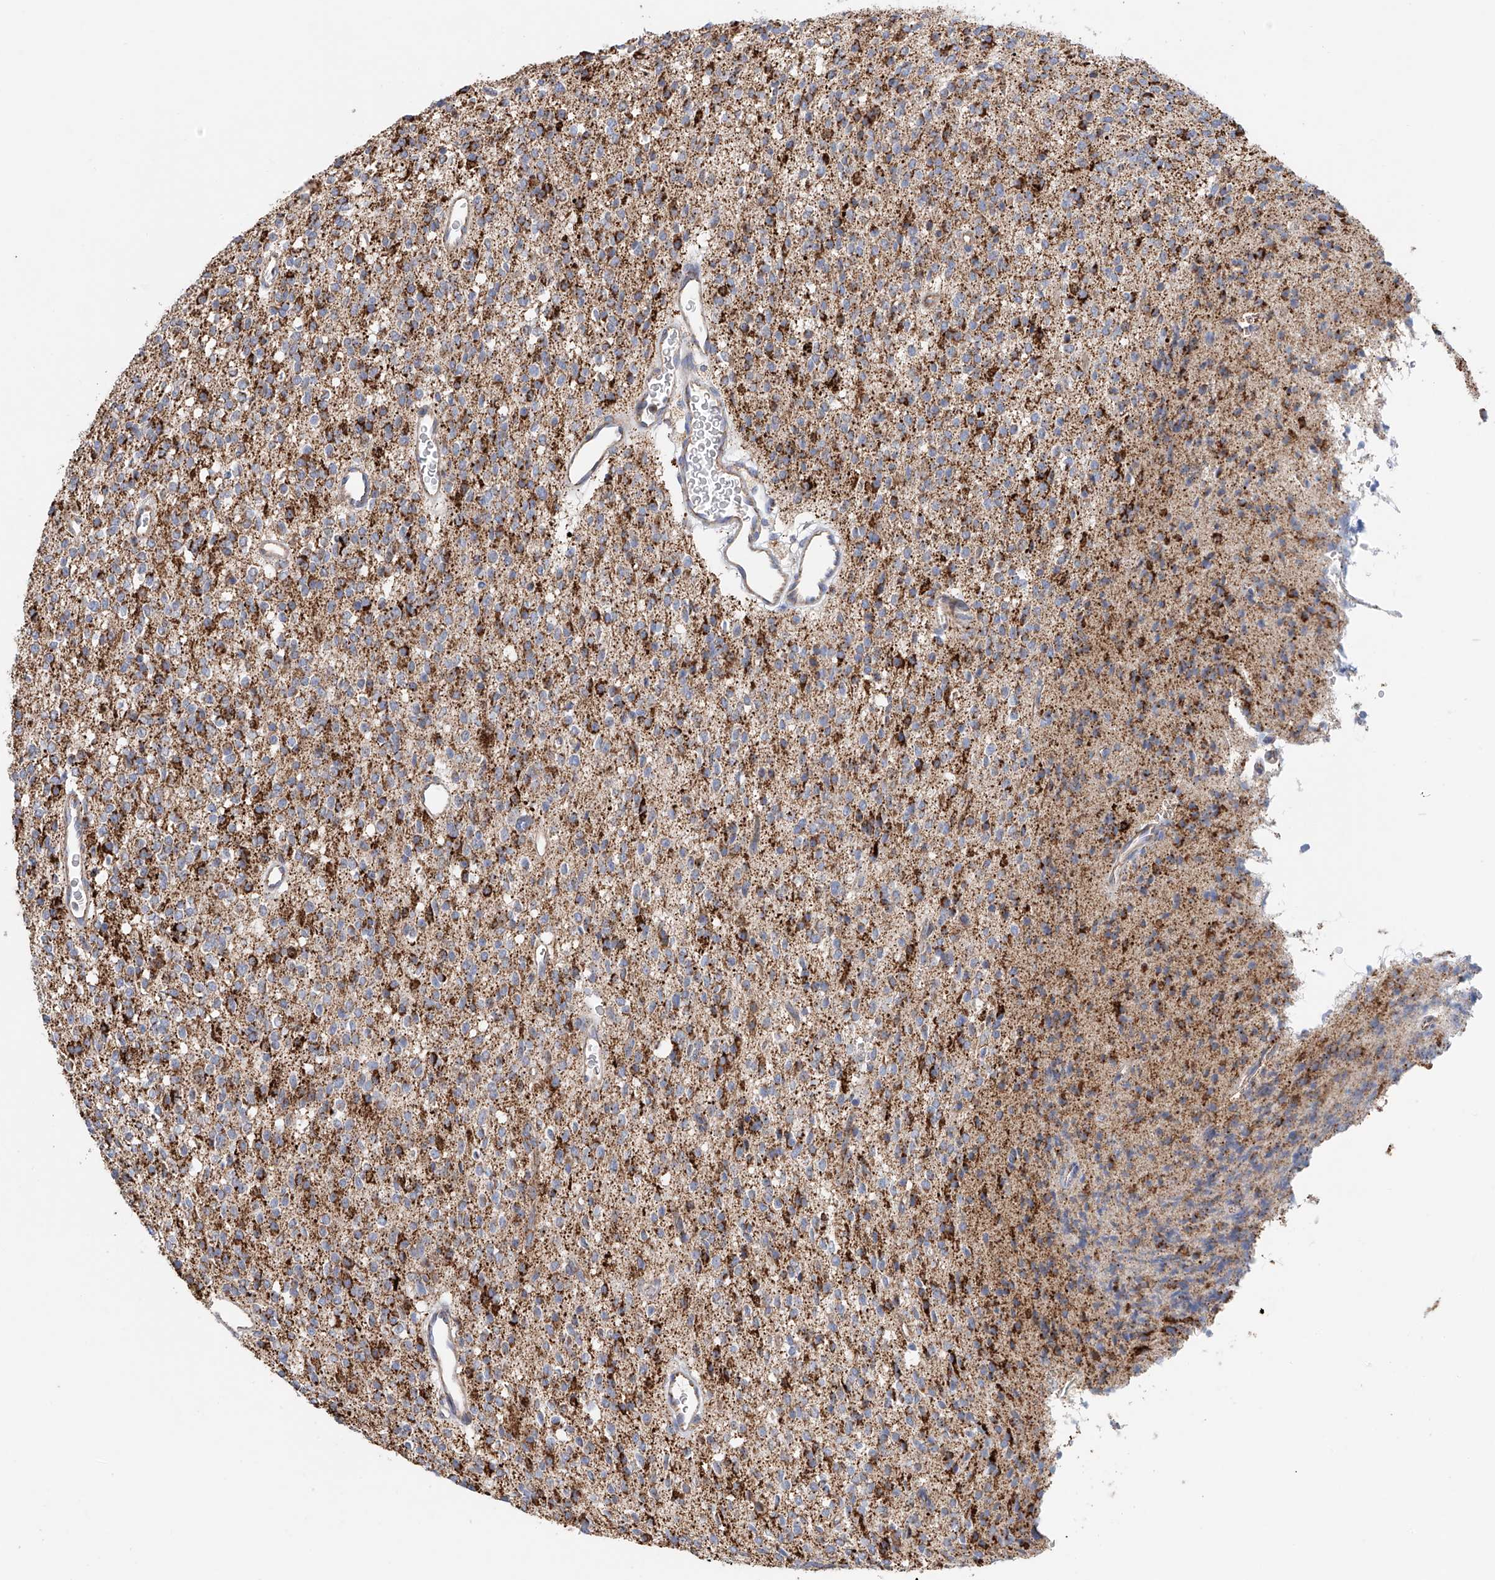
{"staining": {"intensity": "moderate", "quantity": "<25%", "location": "cytoplasmic/membranous"}, "tissue": "glioma", "cell_type": "Tumor cells", "image_type": "cancer", "snomed": [{"axis": "morphology", "description": "Glioma, malignant, High grade"}, {"axis": "topography", "description": "Brain"}], "caption": "A high-resolution micrograph shows immunohistochemistry staining of glioma, which demonstrates moderate cytoplasmic/membranous positivity in about <25% of tumor cells.", "gene": "MCL1", "patient": {"sex": "male", "age": 34}}